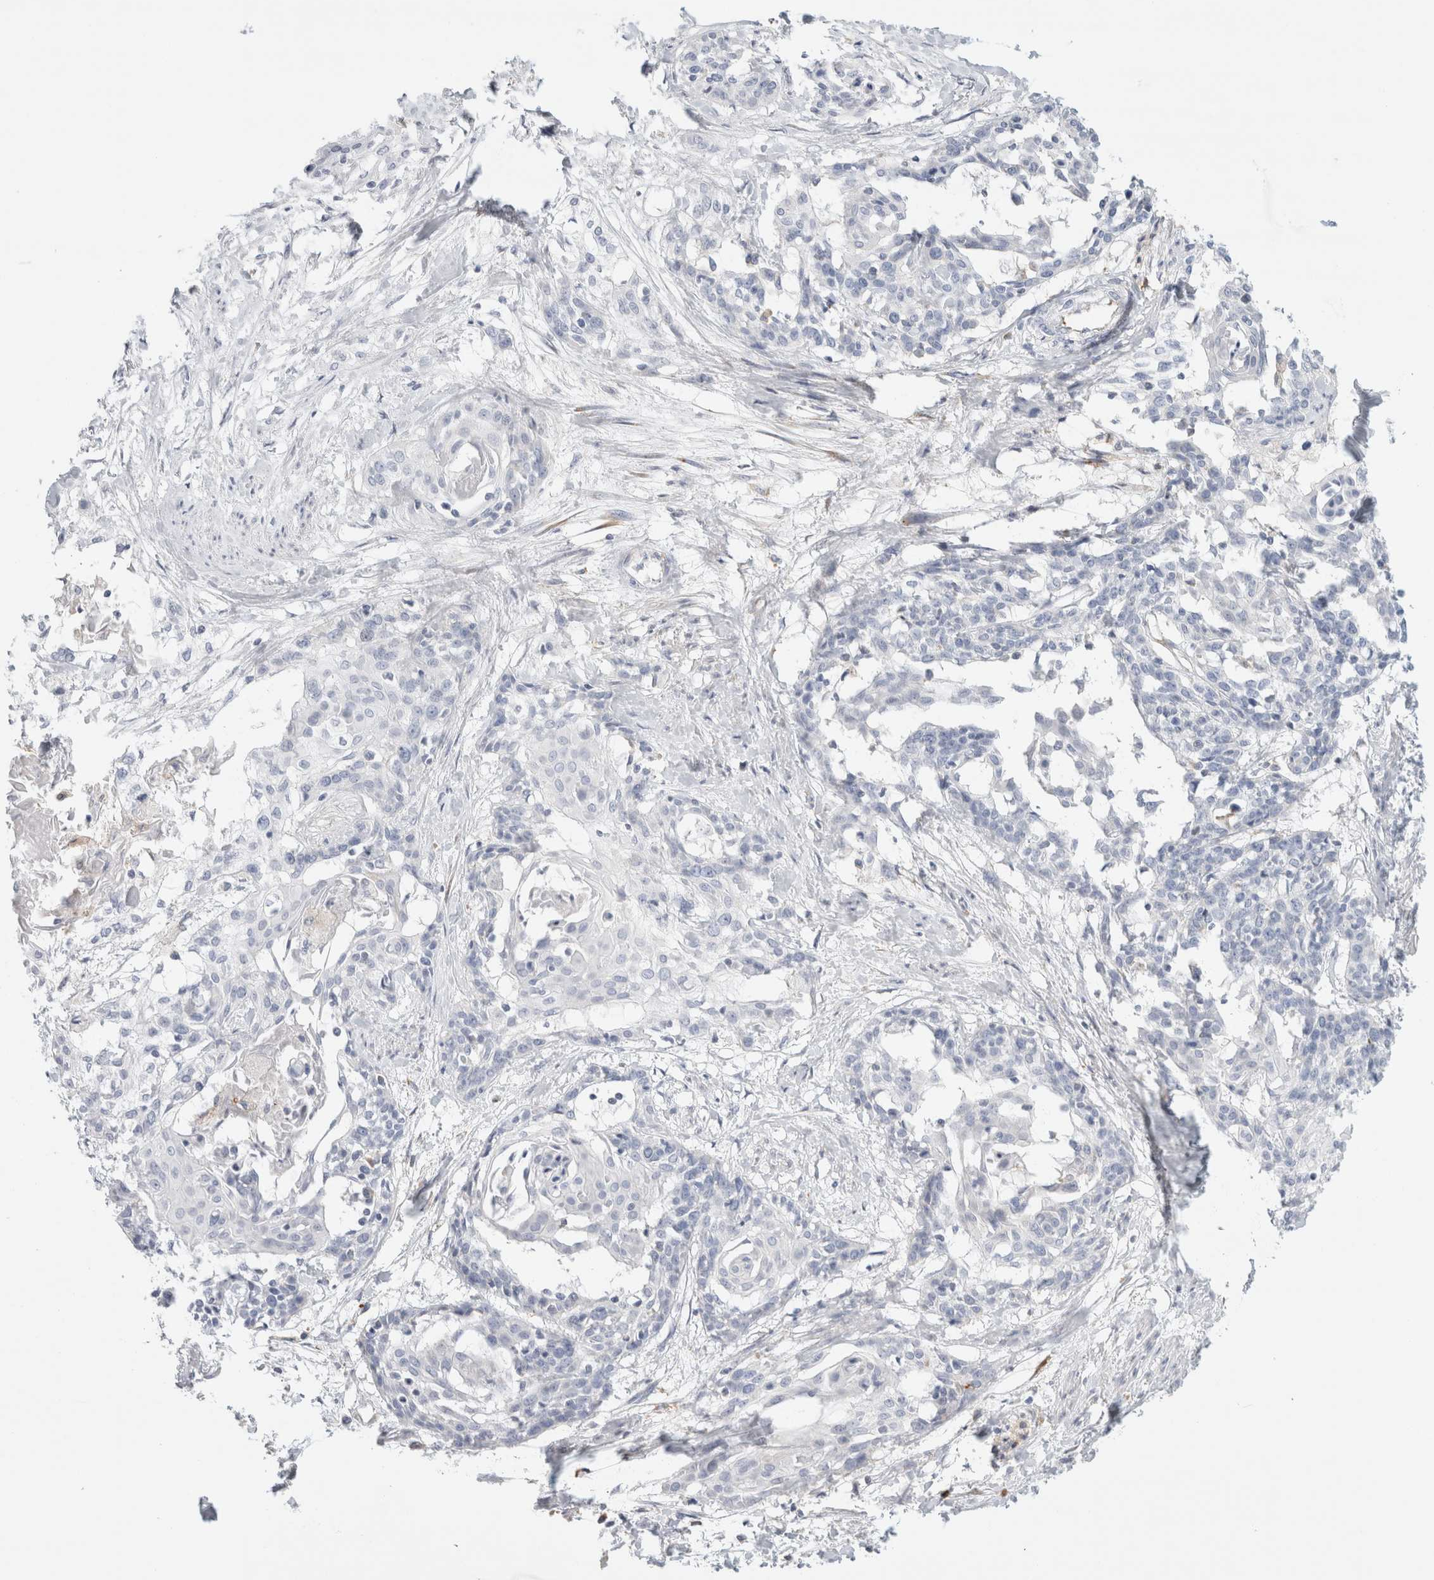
{"staining": {"intensity": "negative", "quantity": "none", "location": "none"}, "tissue": "cervical cancer", "cell_type": "Tumor cells", "image_type": "cancer", "snomed": [{"axis": "morphology", "description": "Squamous cell carcinoma, NOS"}, {"axis": "topography", "description": "Cervix"}], "caption": "The photomicrograph exhibits no significant staining in tumor cells of cervical squamous cell carcinoma.", "gene": "CSK", "patient": {"sex": "female", "age": 57}}